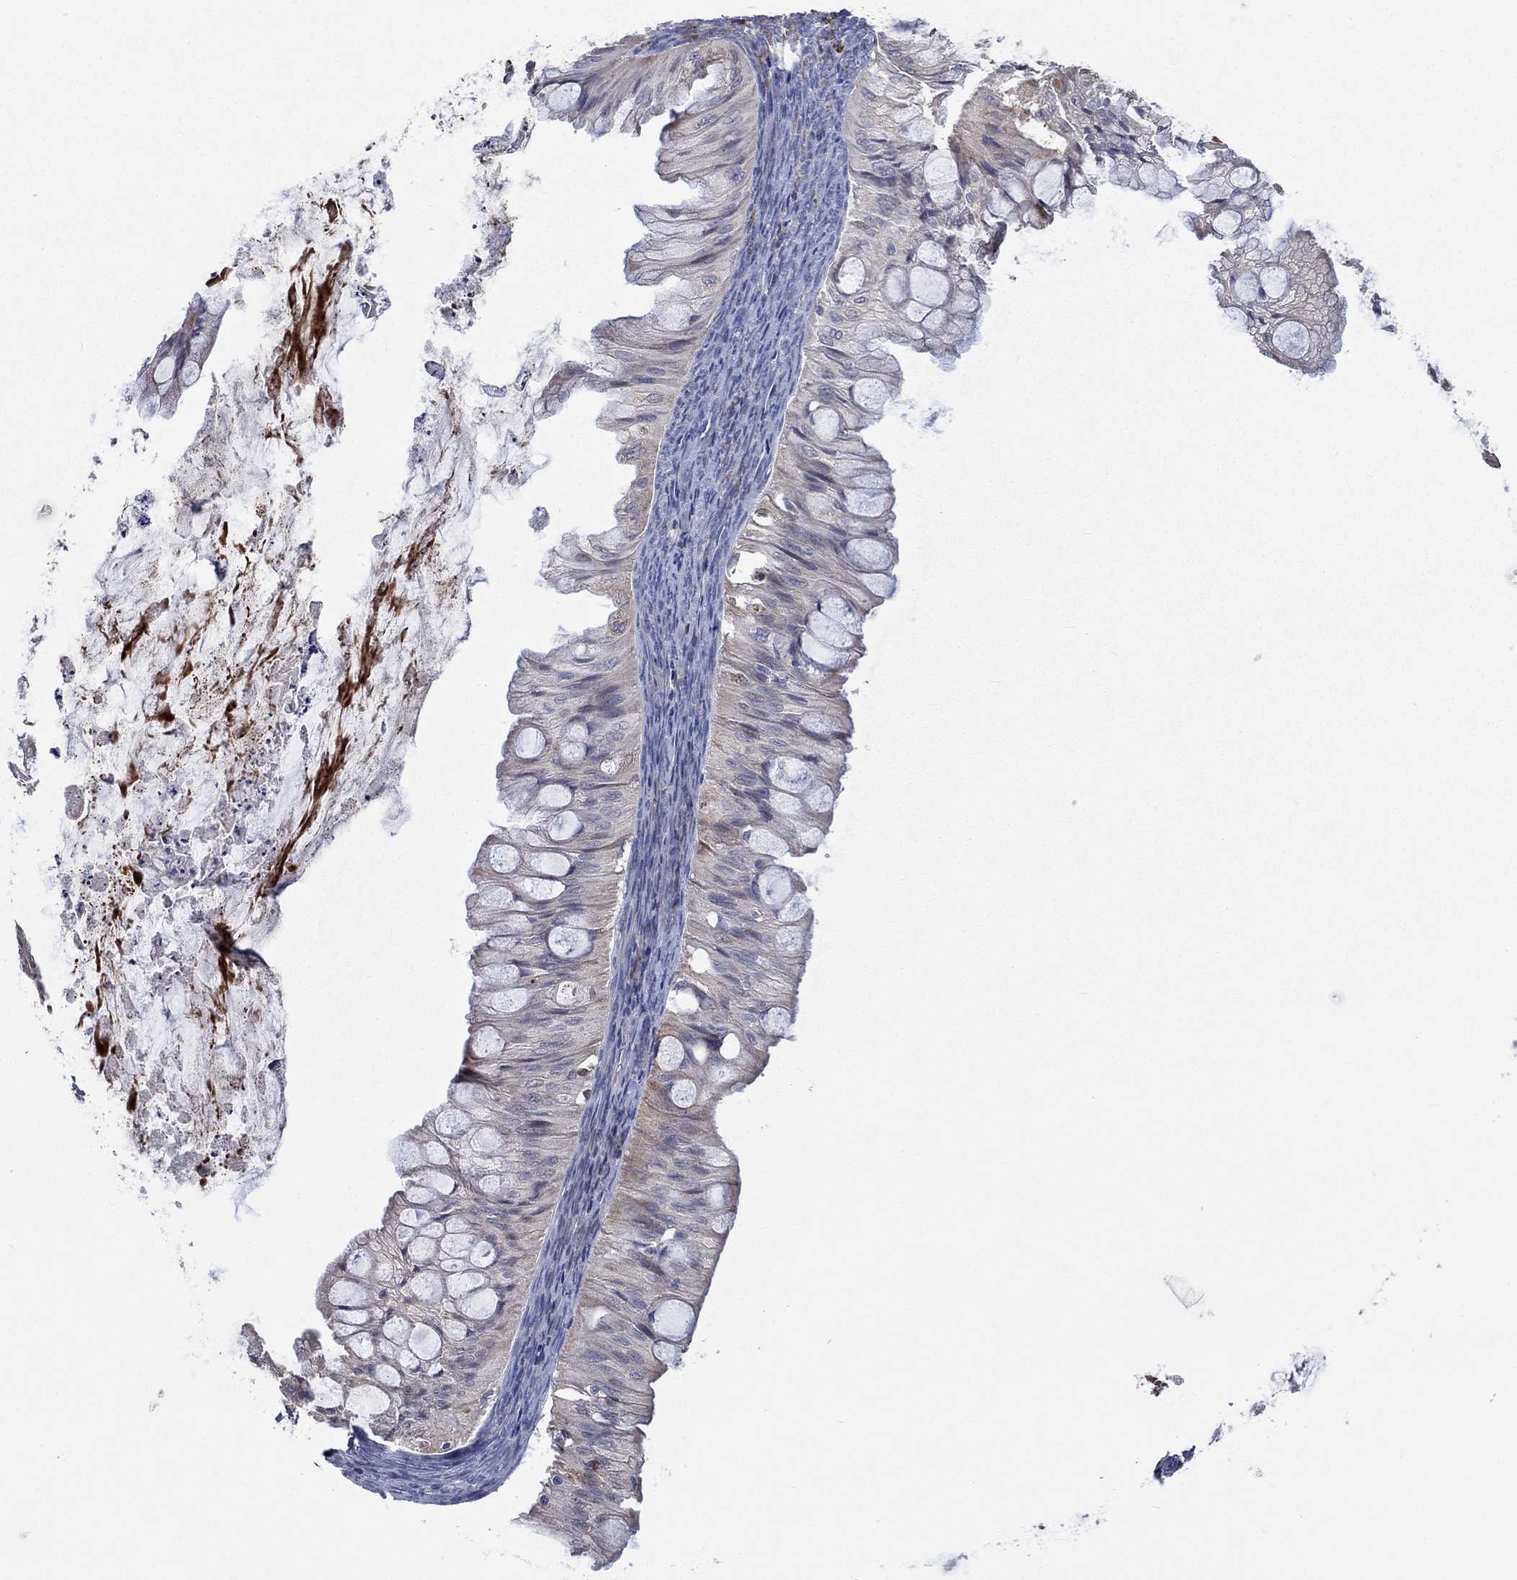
{"staining": {"intensity": "negative", "quantity": "none", "location": "none"}, "tissue": "ovarian cancer", "cell_type": "Tumor cells", "image_type": "cancer", "snomed": [{"axis": "morphology", "description": "Cystadenocarcinoma, mucinous, NOS"}, {"axis": "topography", "description": "Ovary"}], "caption": "Tumor cells are negative for brown protein staining in ovarian cancer (mucinous cystadenocarcinoma).", "gene": "UGT8", "patient": {"sex": "female", "age": 57}}